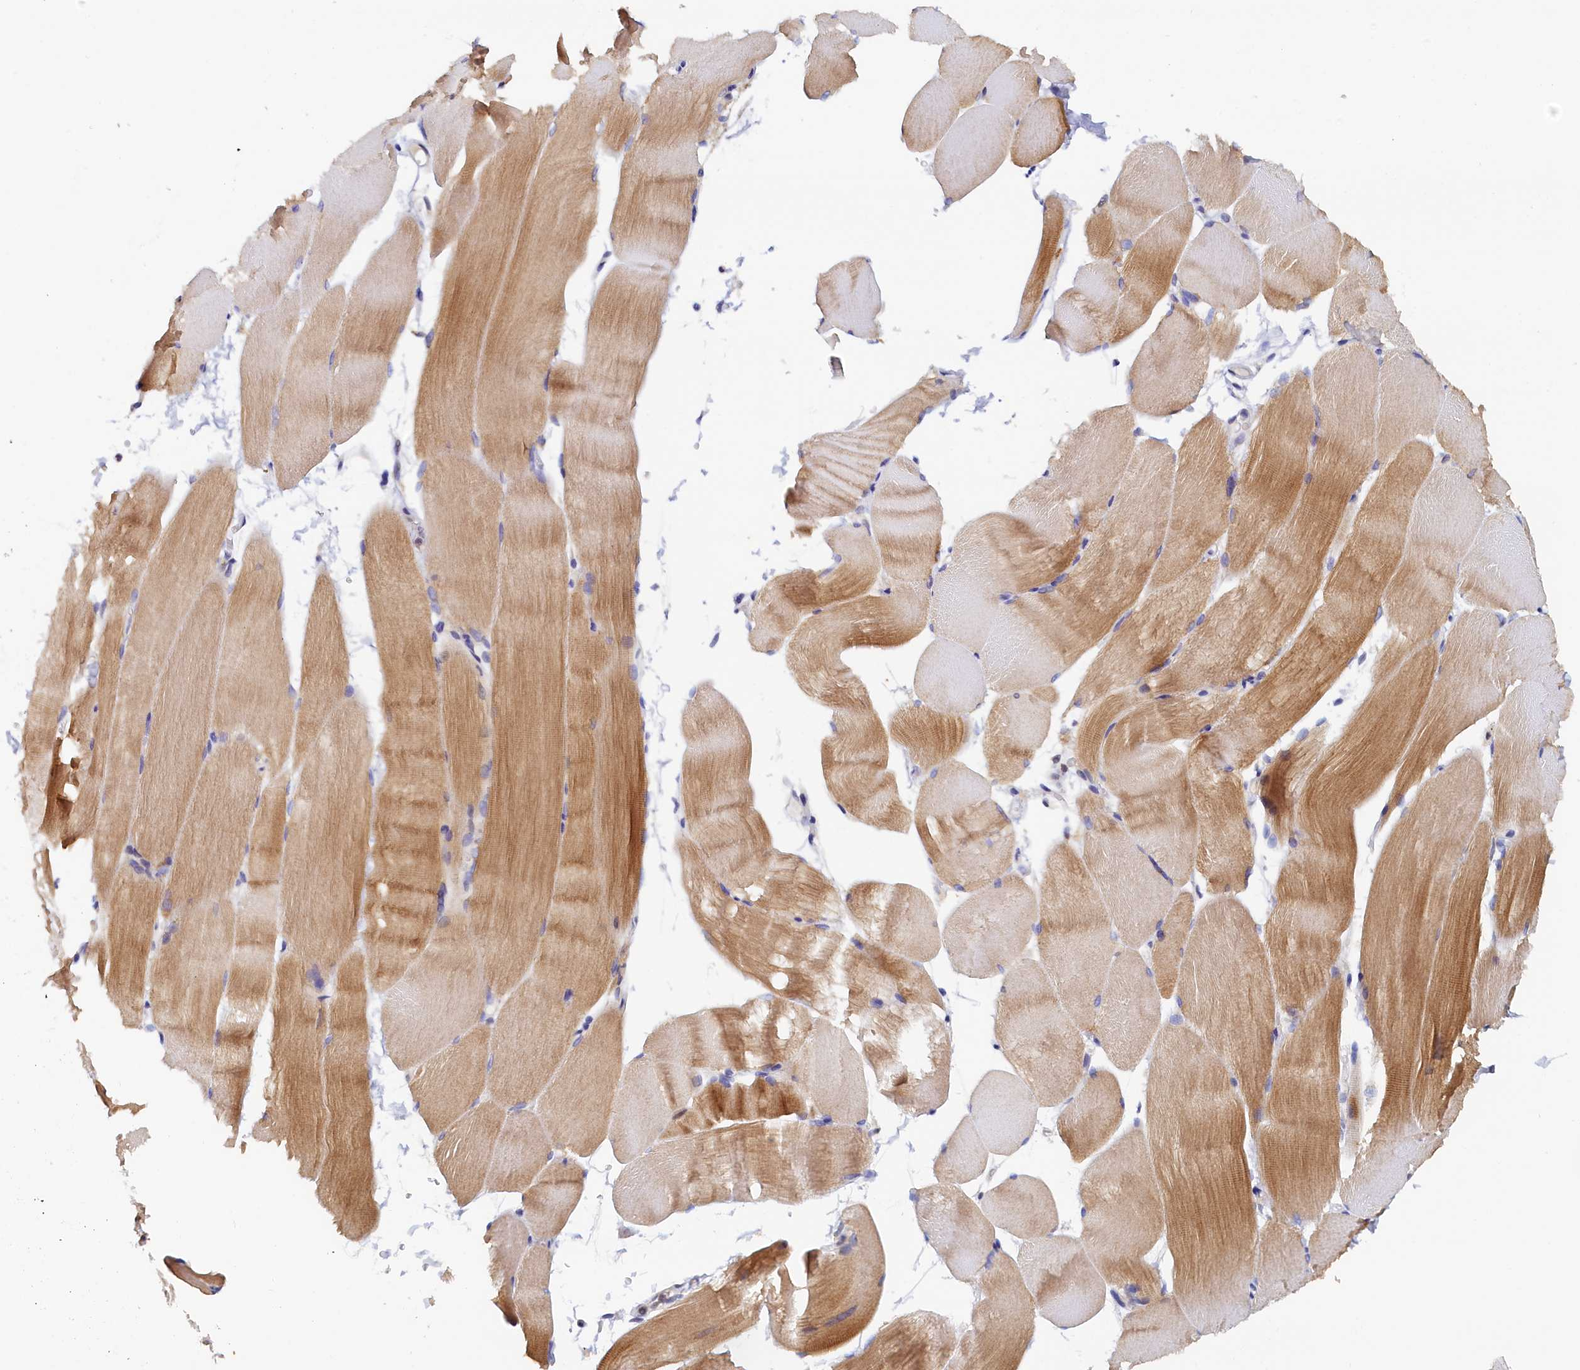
{"staining": {"intensity": "moderate", "quantity": "25%-75%", "location": "cytoplasmic/membranous"}, "tissue": "skeletal muscle", "cell_type": "Myocytes", "image_type": "normal", "snomed": [{"axis": "morphology", "description": "Normal tissue, NOS"}, {"axis": "topography", "description": "Skeletal muscle"}, {"axis": "topography", "description": "Parathyroid gland"}], "caption": "This image displays immunohistochemistry staining of benign skeletal muscle, with medium moderate cytoplasmic/membranous staining in approximately 25%-75% of myocytes.", "gene": "PAAF1", "patient": {"sex": "female", "age": 37}}